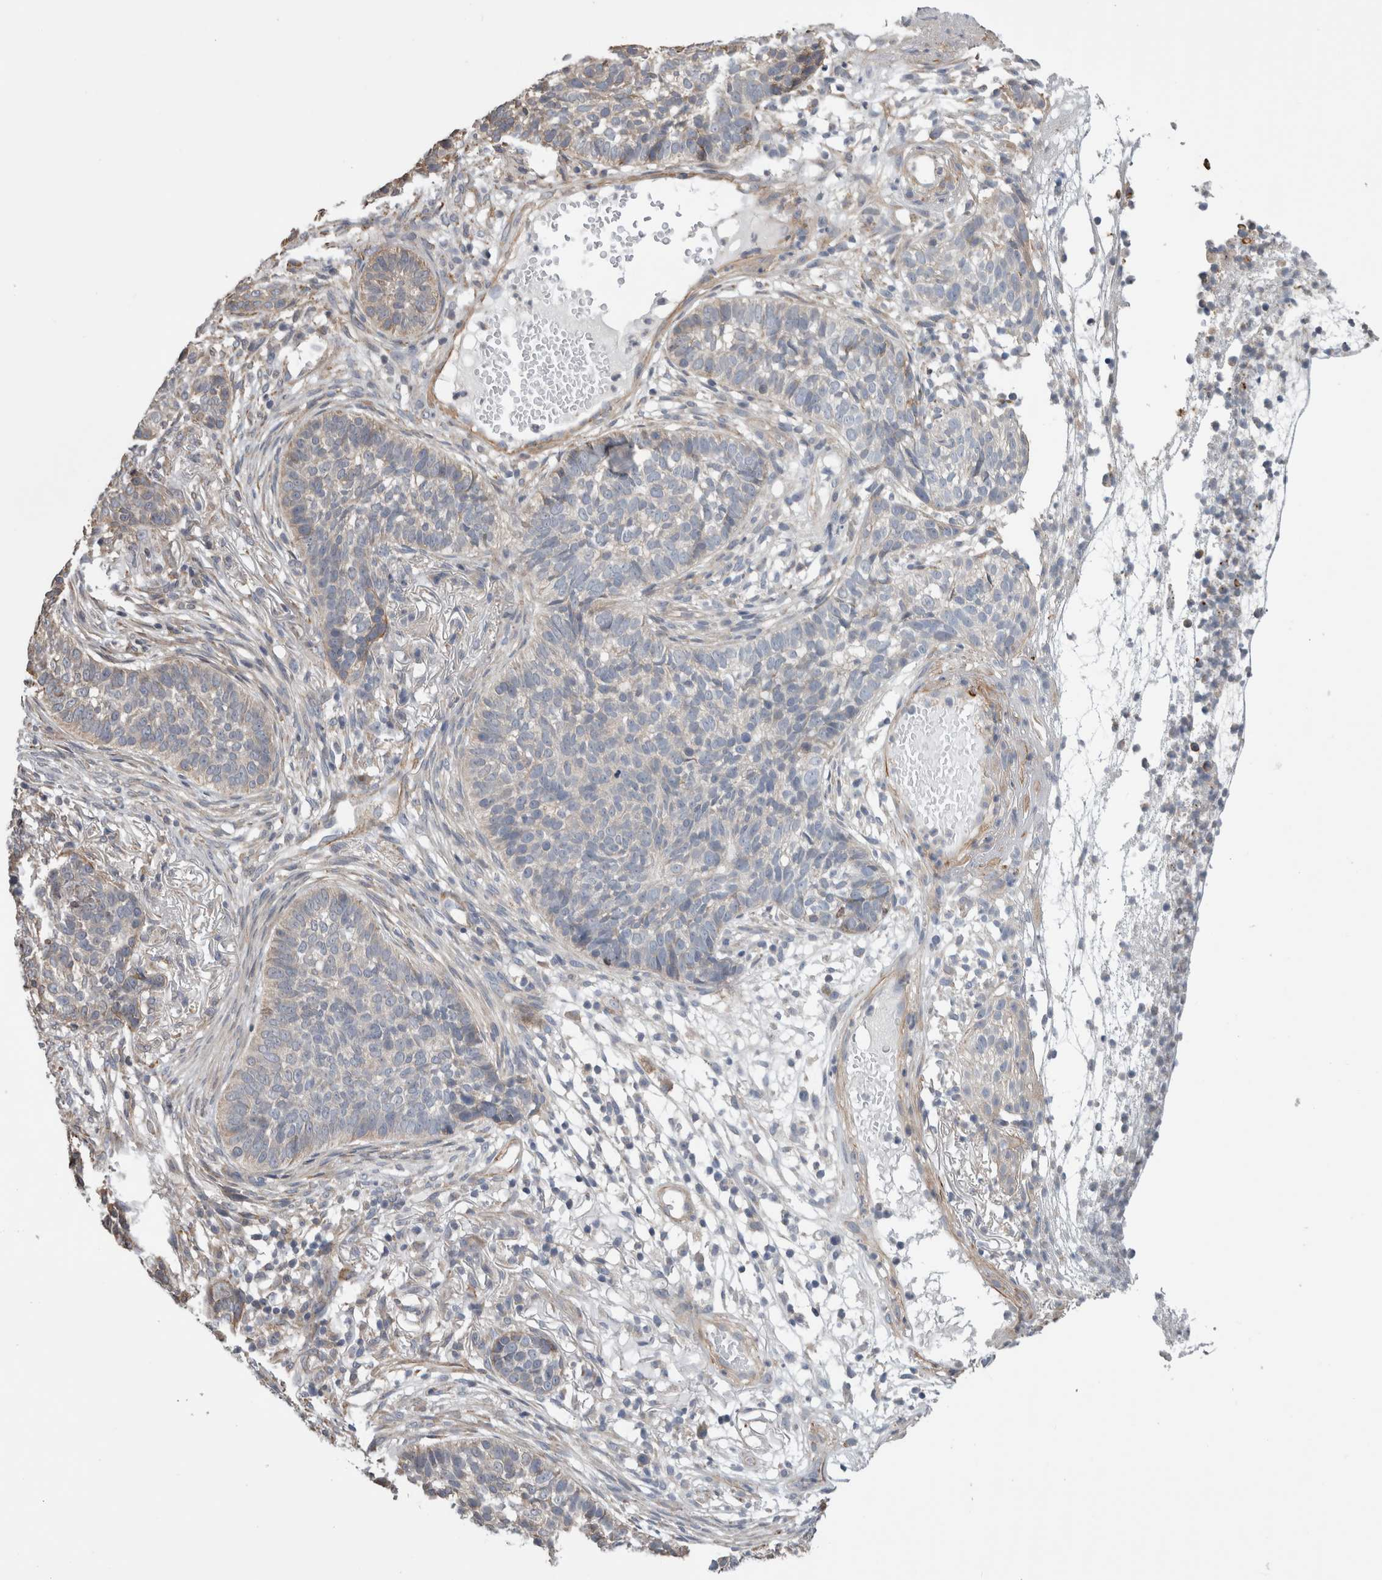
{"staining": {"intensity": "negative", "quantity": "none", "location": "none"}, "tissue": "skin cancer", "cell_type": "Tumor cells", "image_type": "cancer", "snomed": [{"axis": "morphology", "description": "Basal cell carcinoma"}, {"axis": "topography", "description": "Skin"}], "caption": "IHC image of human skin basal cell carcinoma stained for a protein (brown), which displays no staining in tumor cells.", "gene": "SMAP2", "patient": {"sex": "male", "age": 85}}